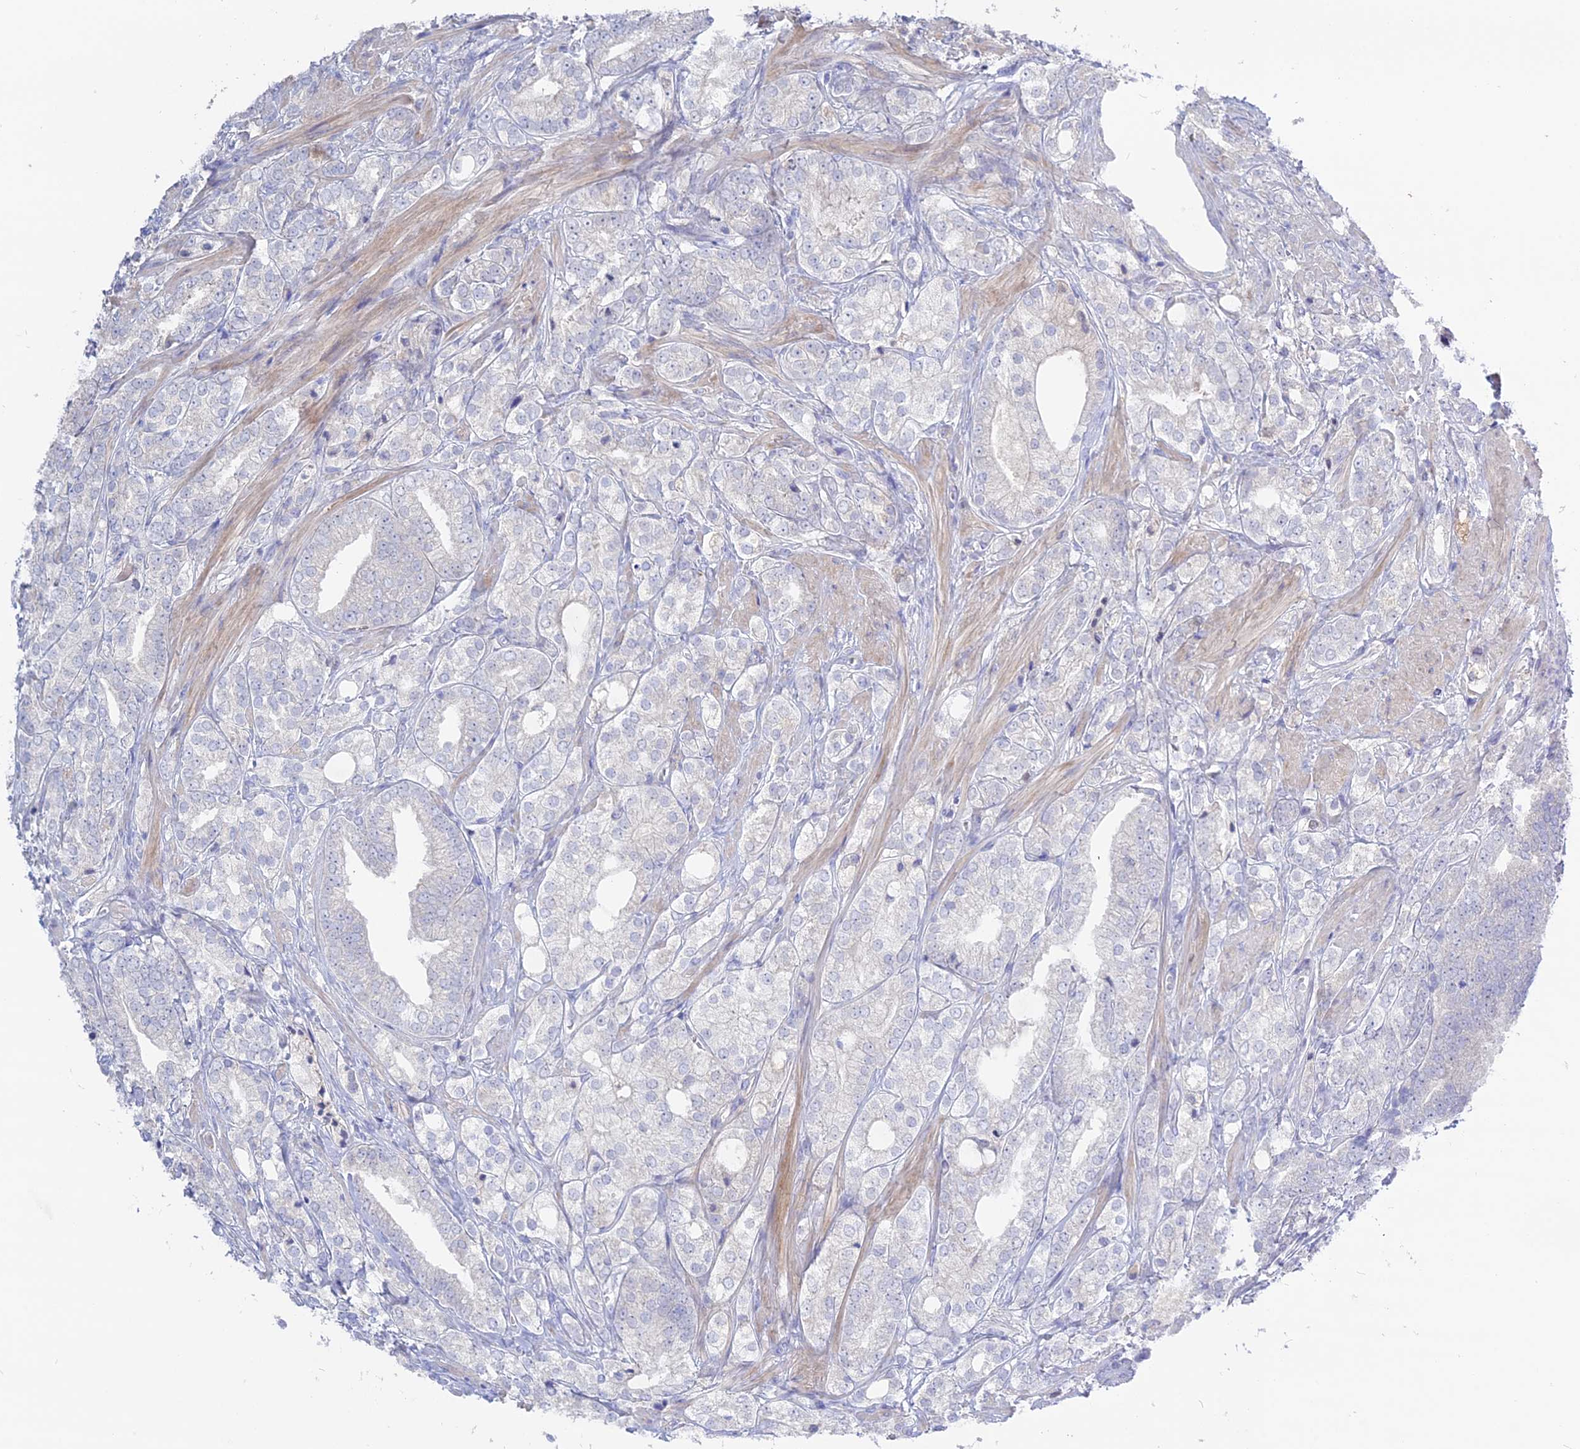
{"staining": {"intensity": "negative", "quantity": "none", "location": "none"}, "tissue": "prostate cancer", "cell_type": "Tumor cells", "image_type": "cancer", "snomed": [{"axis": "morphology", "description": "Adenocarcinoma, High grade"}, {"axis": "topography", "description": "Prostate"}], "caption": "Immunohistochemistry (IHC) photomicrograph of neoplastic tissue: human prostate cancer stained with DAB displays no significant protein positivity in tumor cells.", "gene": "ADGRA1", "patient": {"sex": "male", "age": 50}}